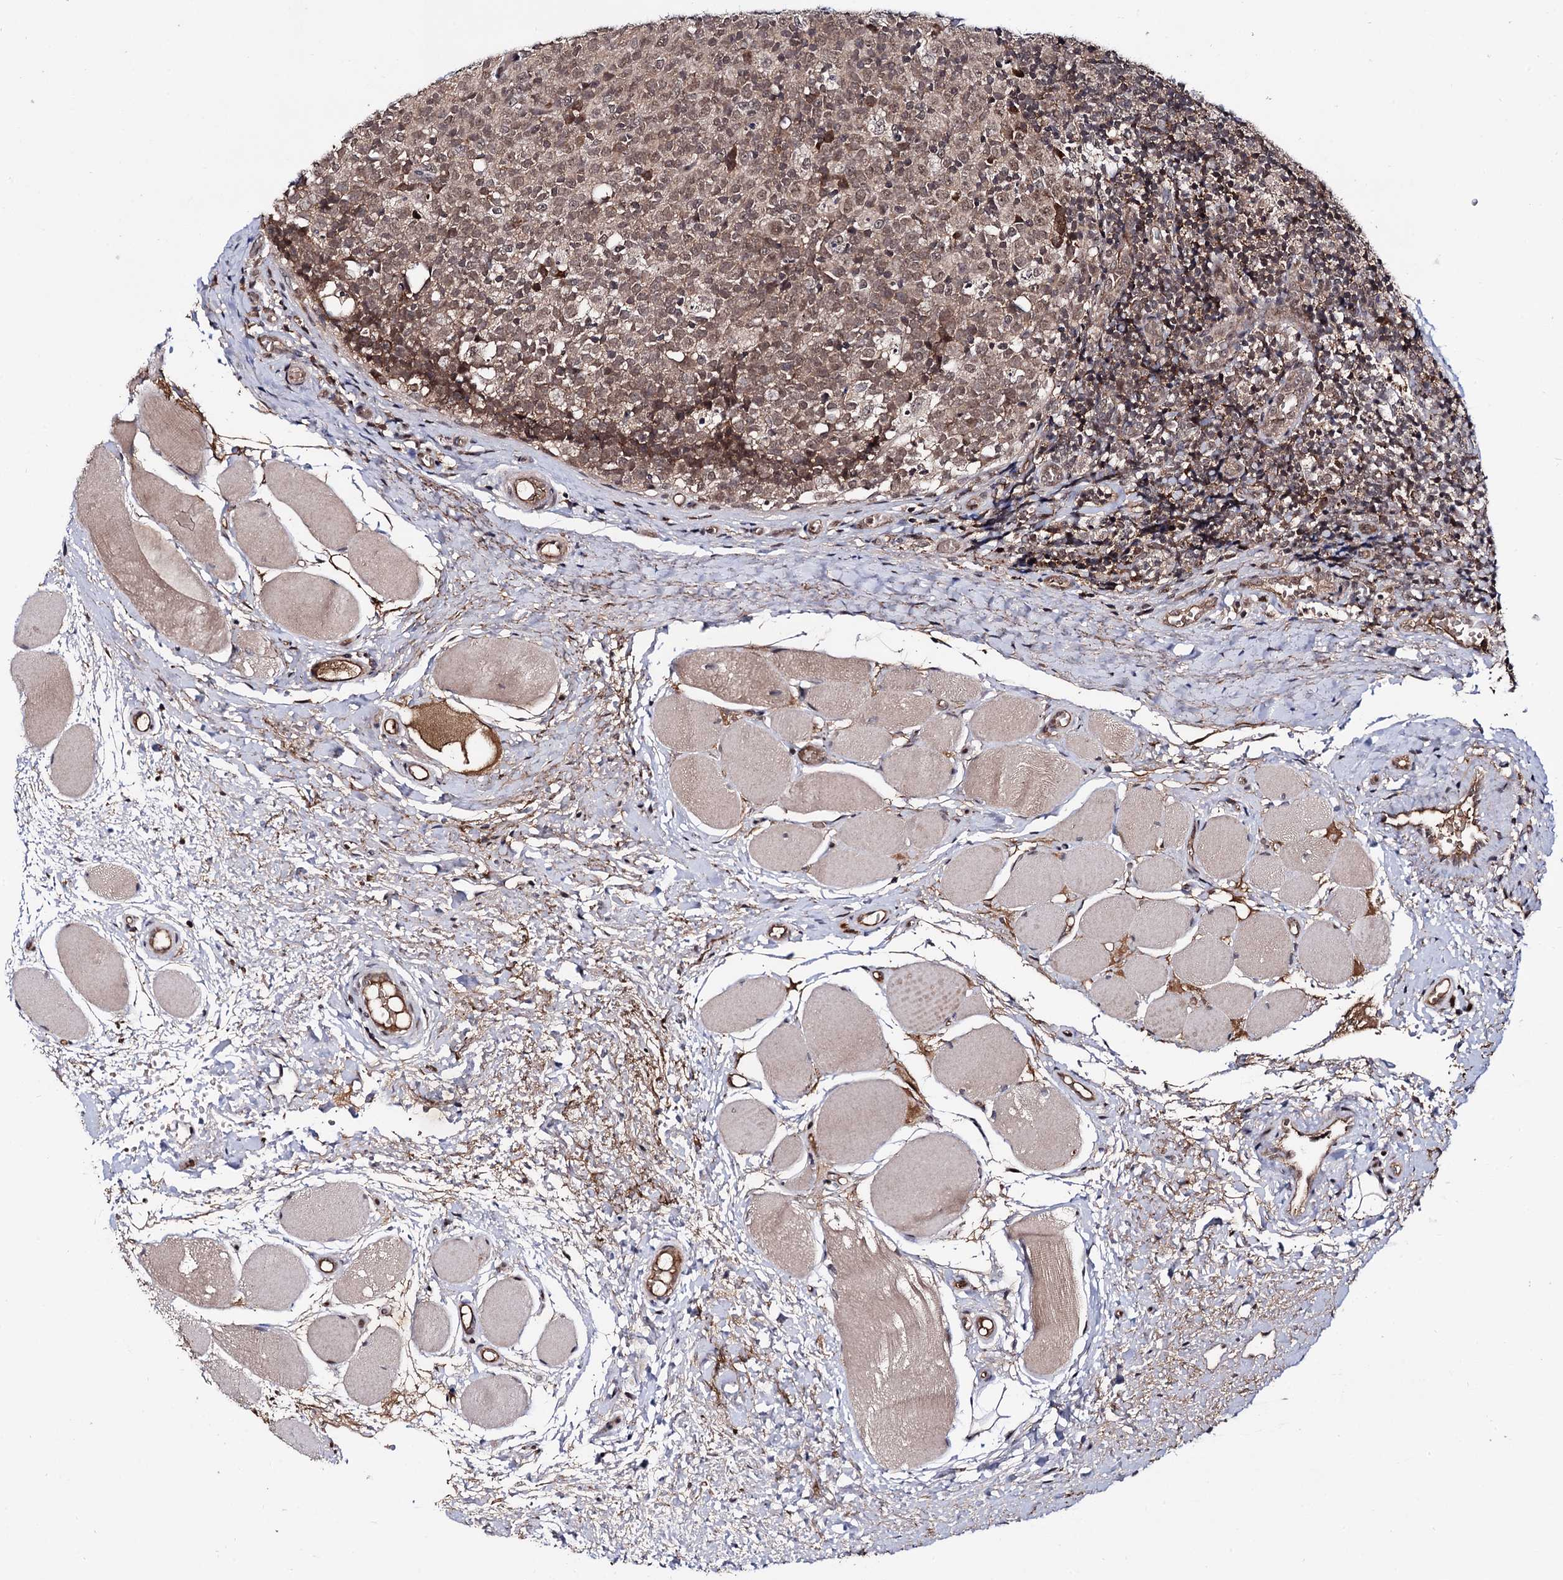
{"staining": {"intensity": "moderate", "quantity": ">75%", "location": "cytoplasmic/membranous"}, "tissue": "tonsil", "cell_type": "Germinal center cells", "image_type": "normal", "snomed": [{"axis": "morphology", "description": "Normal tissue, NOS"}, {"axis": "topography", "description": "Tonsil"}], "caption": "Tonsil was stained to show a protein in brown. There is medium levels of moderate cytoplasmic/membranous expression in approximately >75% of germinal center cells.", "gene": "MICAL2", "patient": {"sex": "female", "age": 19}}